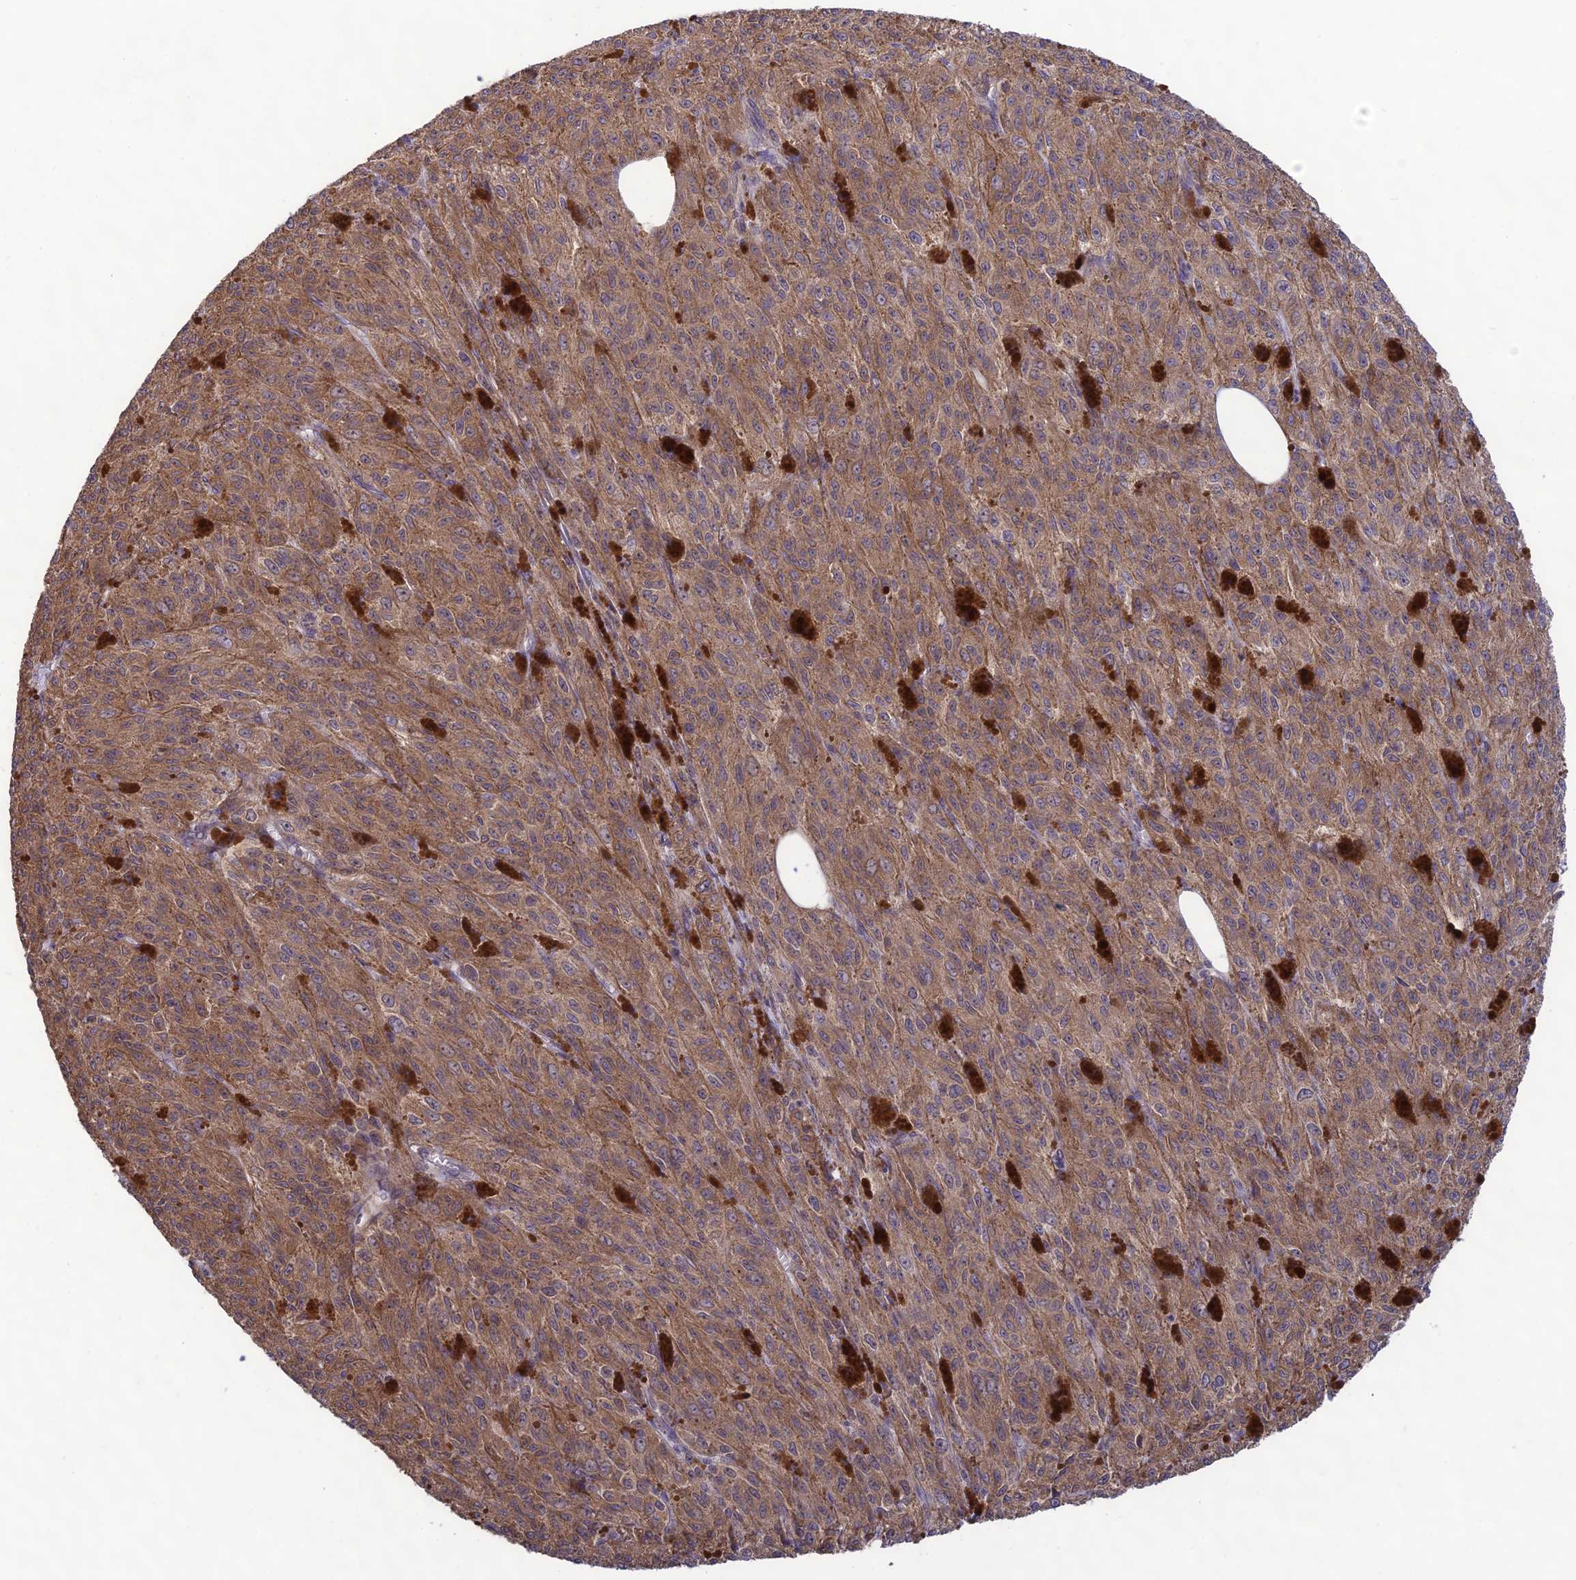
{"staining": {"intensity": "moderate", "quantity": ">75%", "location": "cytoplasmic/membranous"}, "tissue": "melanoma", "cell_type": "Tumor cells", "image_type": "cancer", "snomed": [{"axis": "morphology", "description": "Malignant melanoma, NOS"}, {"axis": "topography", "description": "Skin"}], "caption": "Moderate cytoplasmic/membranous protein staining is identified in approximately >75% of tumor cells in malignant melanoma.", "gene": "MRNIP", "patient": {"sex": "female", "age": 52}}